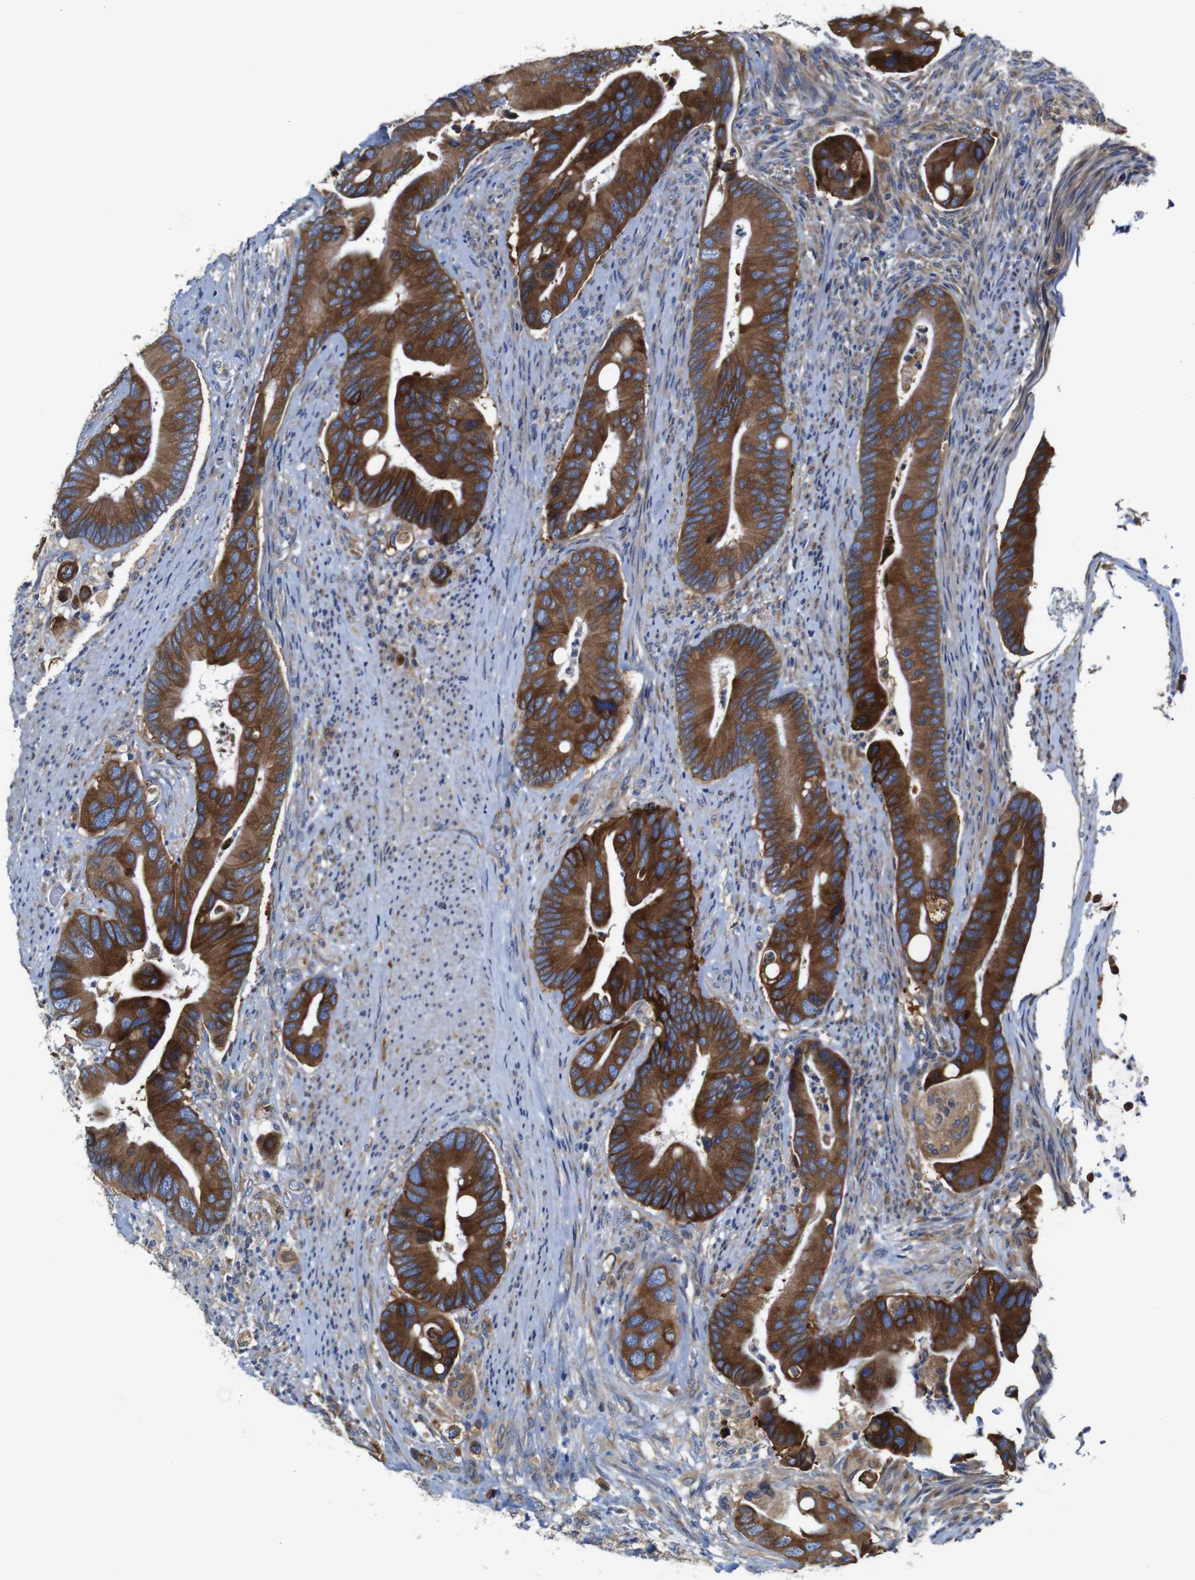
{"staining": {"intensity": "strong", "quantity": ">75%", "location": "cytoplasmic/membranous"}, "tissue": "colorectal cancer", "cell_type": "Tumor cells", "image_type": "cancer", "snomed": [{"axis": "morphology", "description": "Adenocarcinoma, NOS"}, {"axis": "topography", "description": "Rectum"}], "caption": "High-power microscopy captured an immunohistochemistry micrograph of colorectal adenocarcinoma, revealing strong cytoplasmic/membranous staining in about >75% of tumor cells. Immunohistochemistry (ihc) stains the protein in brown and the nuclei are stained blue.", "gene": "CLCC1", "patient": {"sex": "female", "age": 57}}